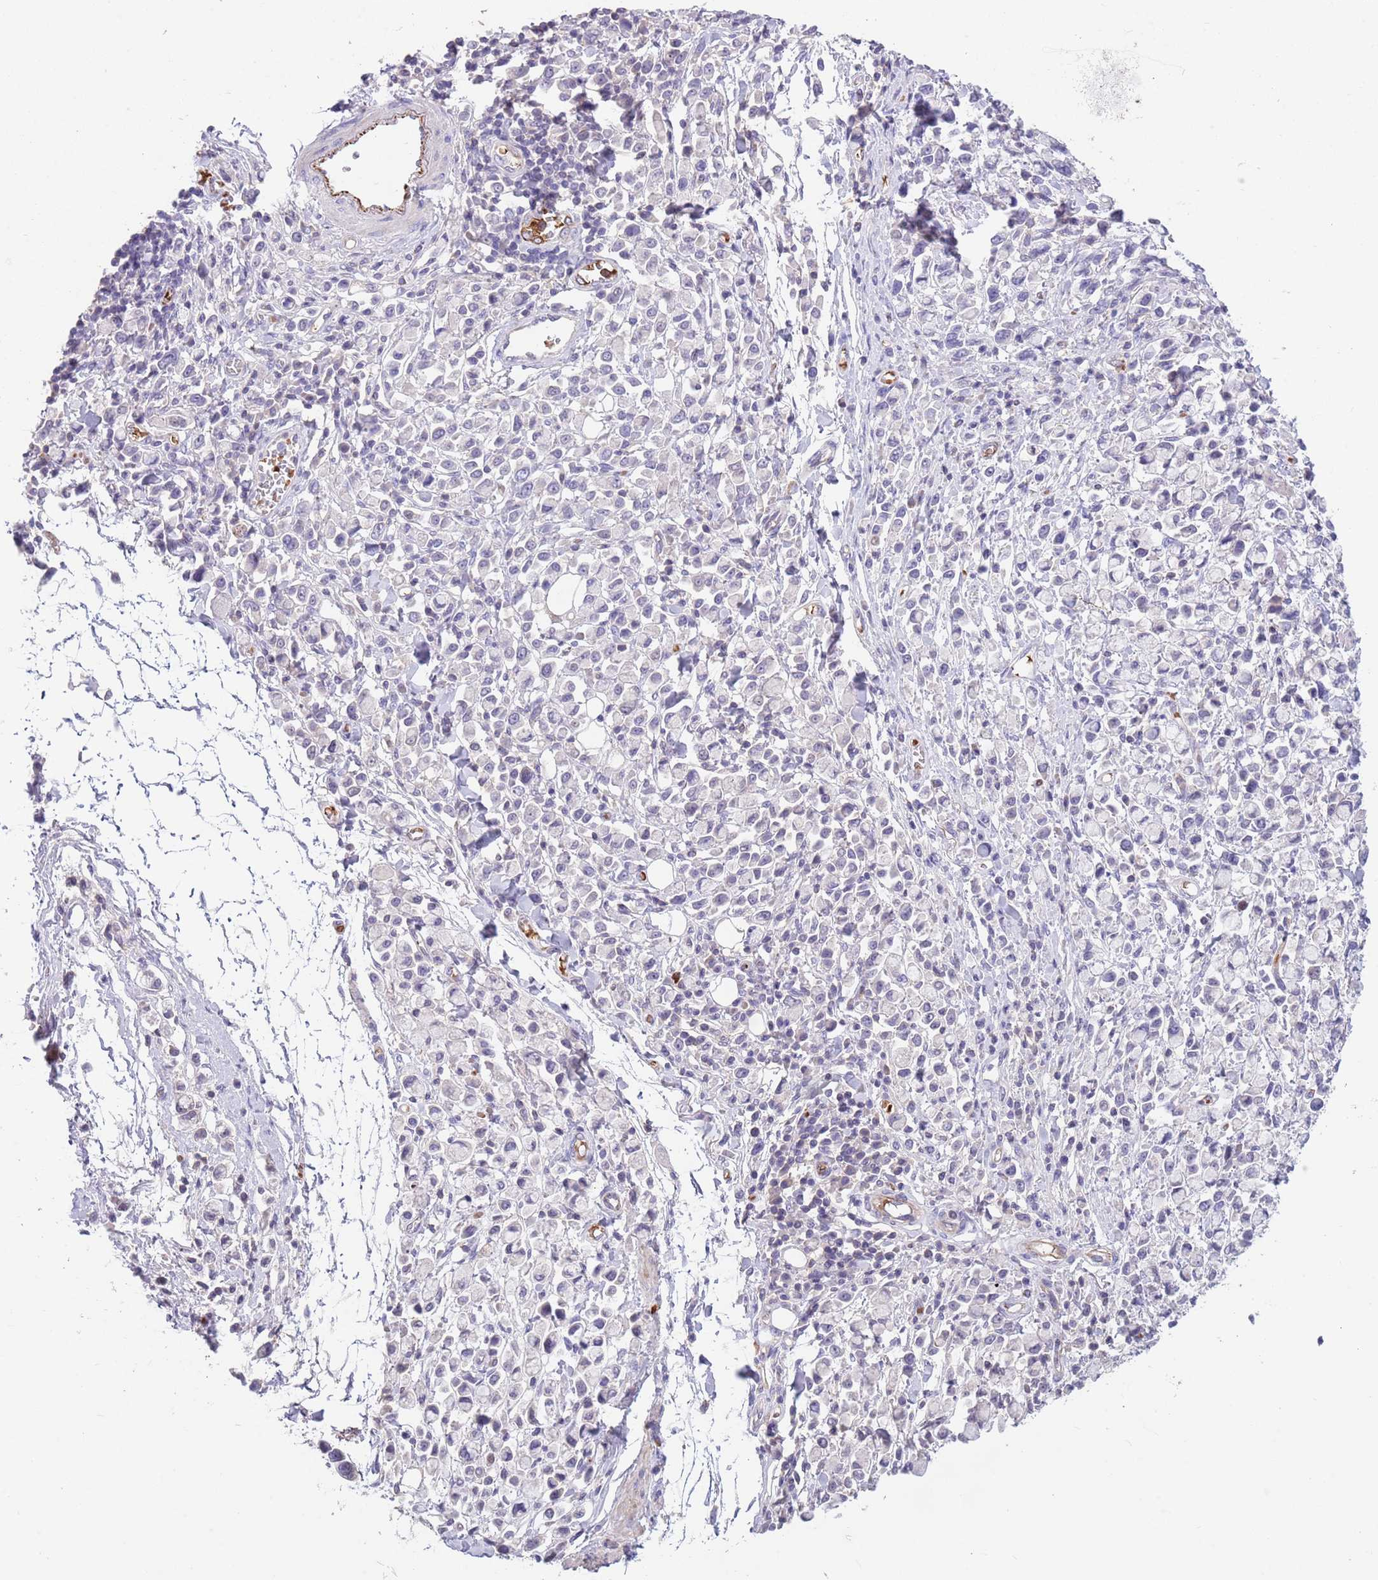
{"staining": {"intensity": "negative", "quantity": "none", "location": "none"}, "tissue": "stomach cancer", "cell_type": "Tumor cells", "image_type": "cancer", "snomed": [{"axis": "morphology", "description": "Adenocarcinoma, NOS"}, {"axis": "topography", "description": "Stomach"}], "caption": "Immunohistochemical staining of stomach cancer (adenocarcinoma) displays no significant positivity in tumor cells.", "gene": "ZNF14", "patient": {"sex": "female", "age": 81}}